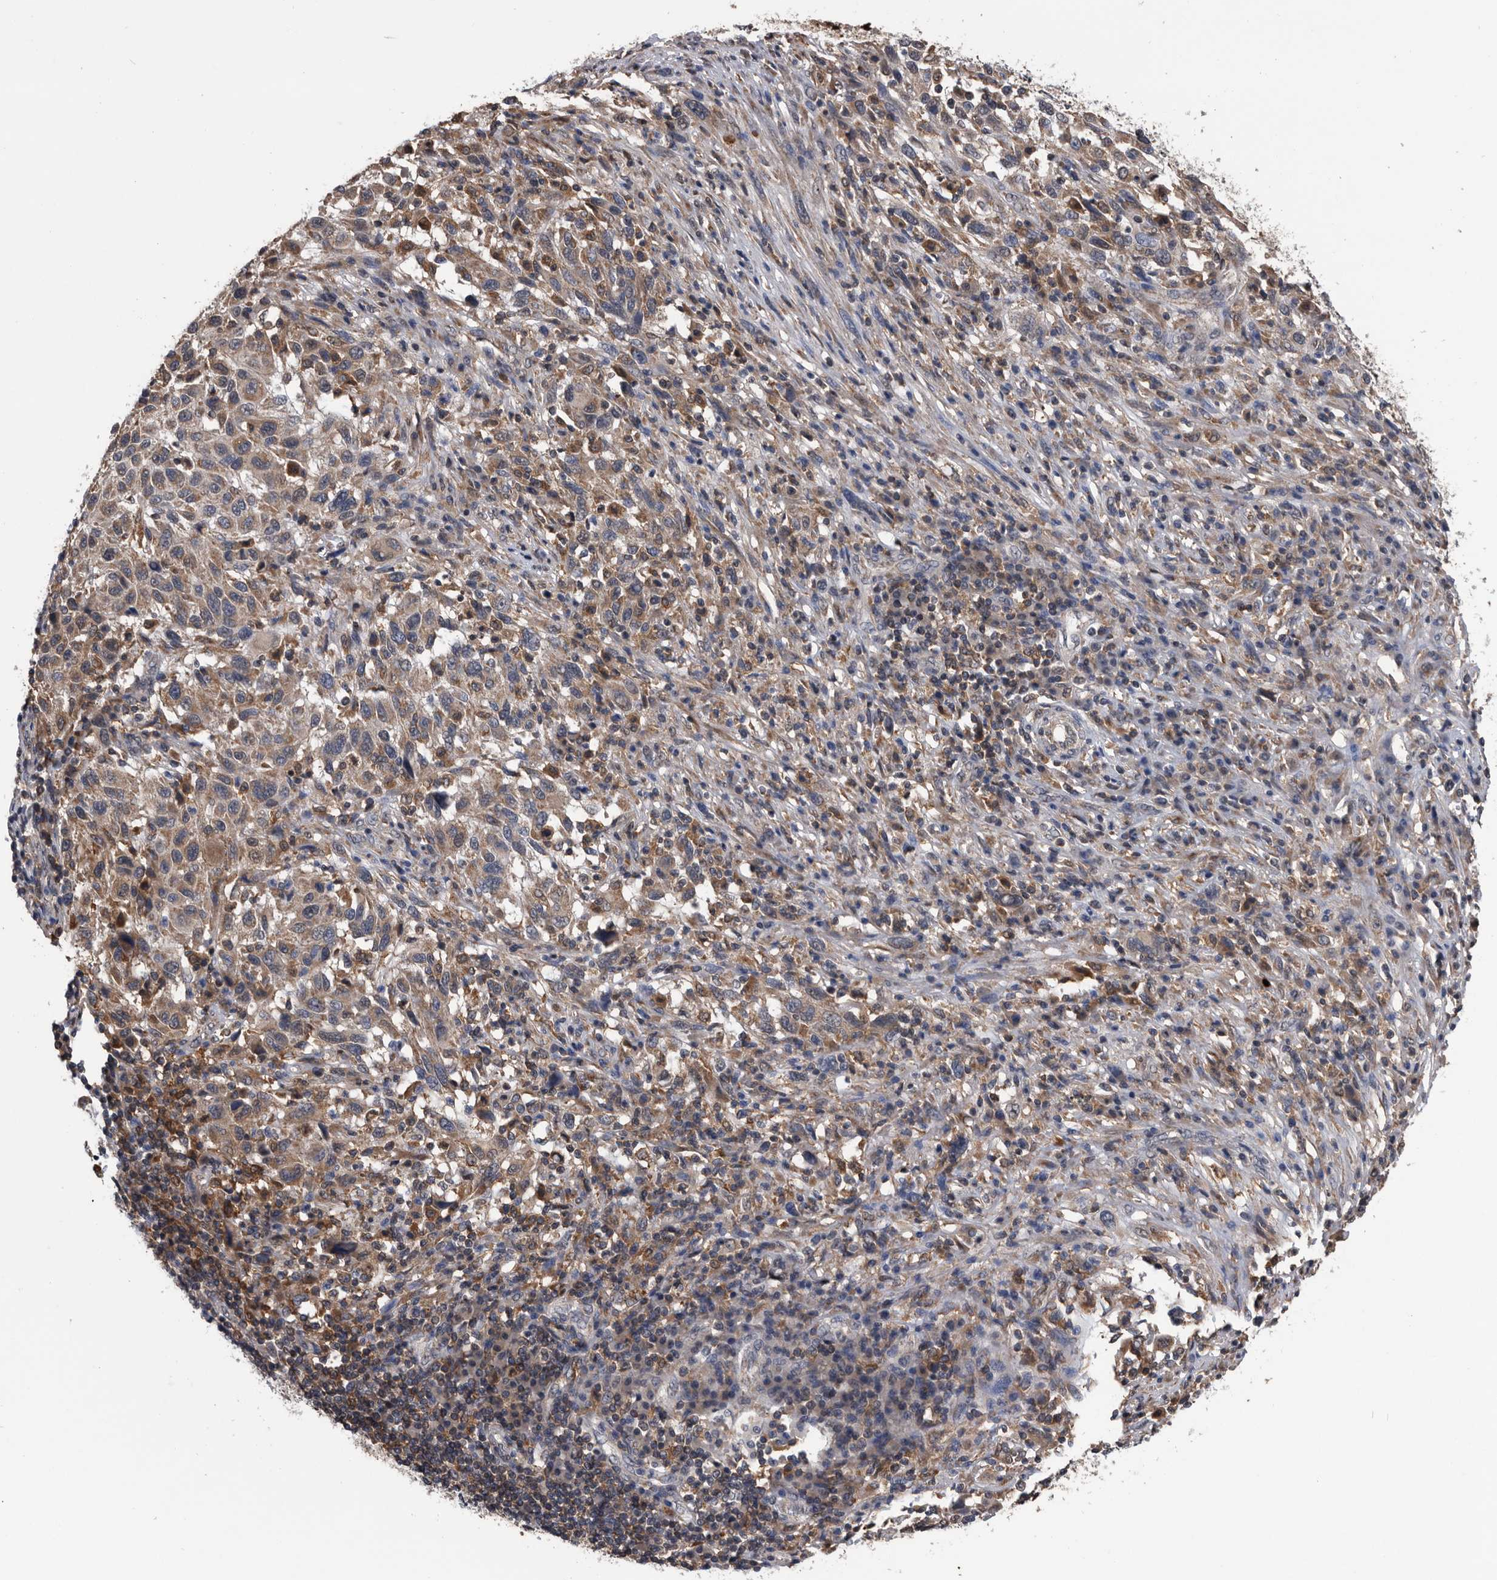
{"staining": {"intensity": "weak", "quantity": ">75%", "location": "cytoplasmic/membranous"}, "tissue": "melanoma", "cell_type": "Tumor cells", "image_type": "cancer", "snomed": [{"axis": "morphology", "description": "Malignant melanoma, Metastatic site"}, {"axis": "topography", "description": "Lymph node"}], "caption": "Weak cytoplasmic/membranous staining for a protein is identified in about >75% of tumor cells of melanoma using immunohistochemistry (IHC).", "gene": "NRBP1", "patient": {"sex": "male", "age": 61}}